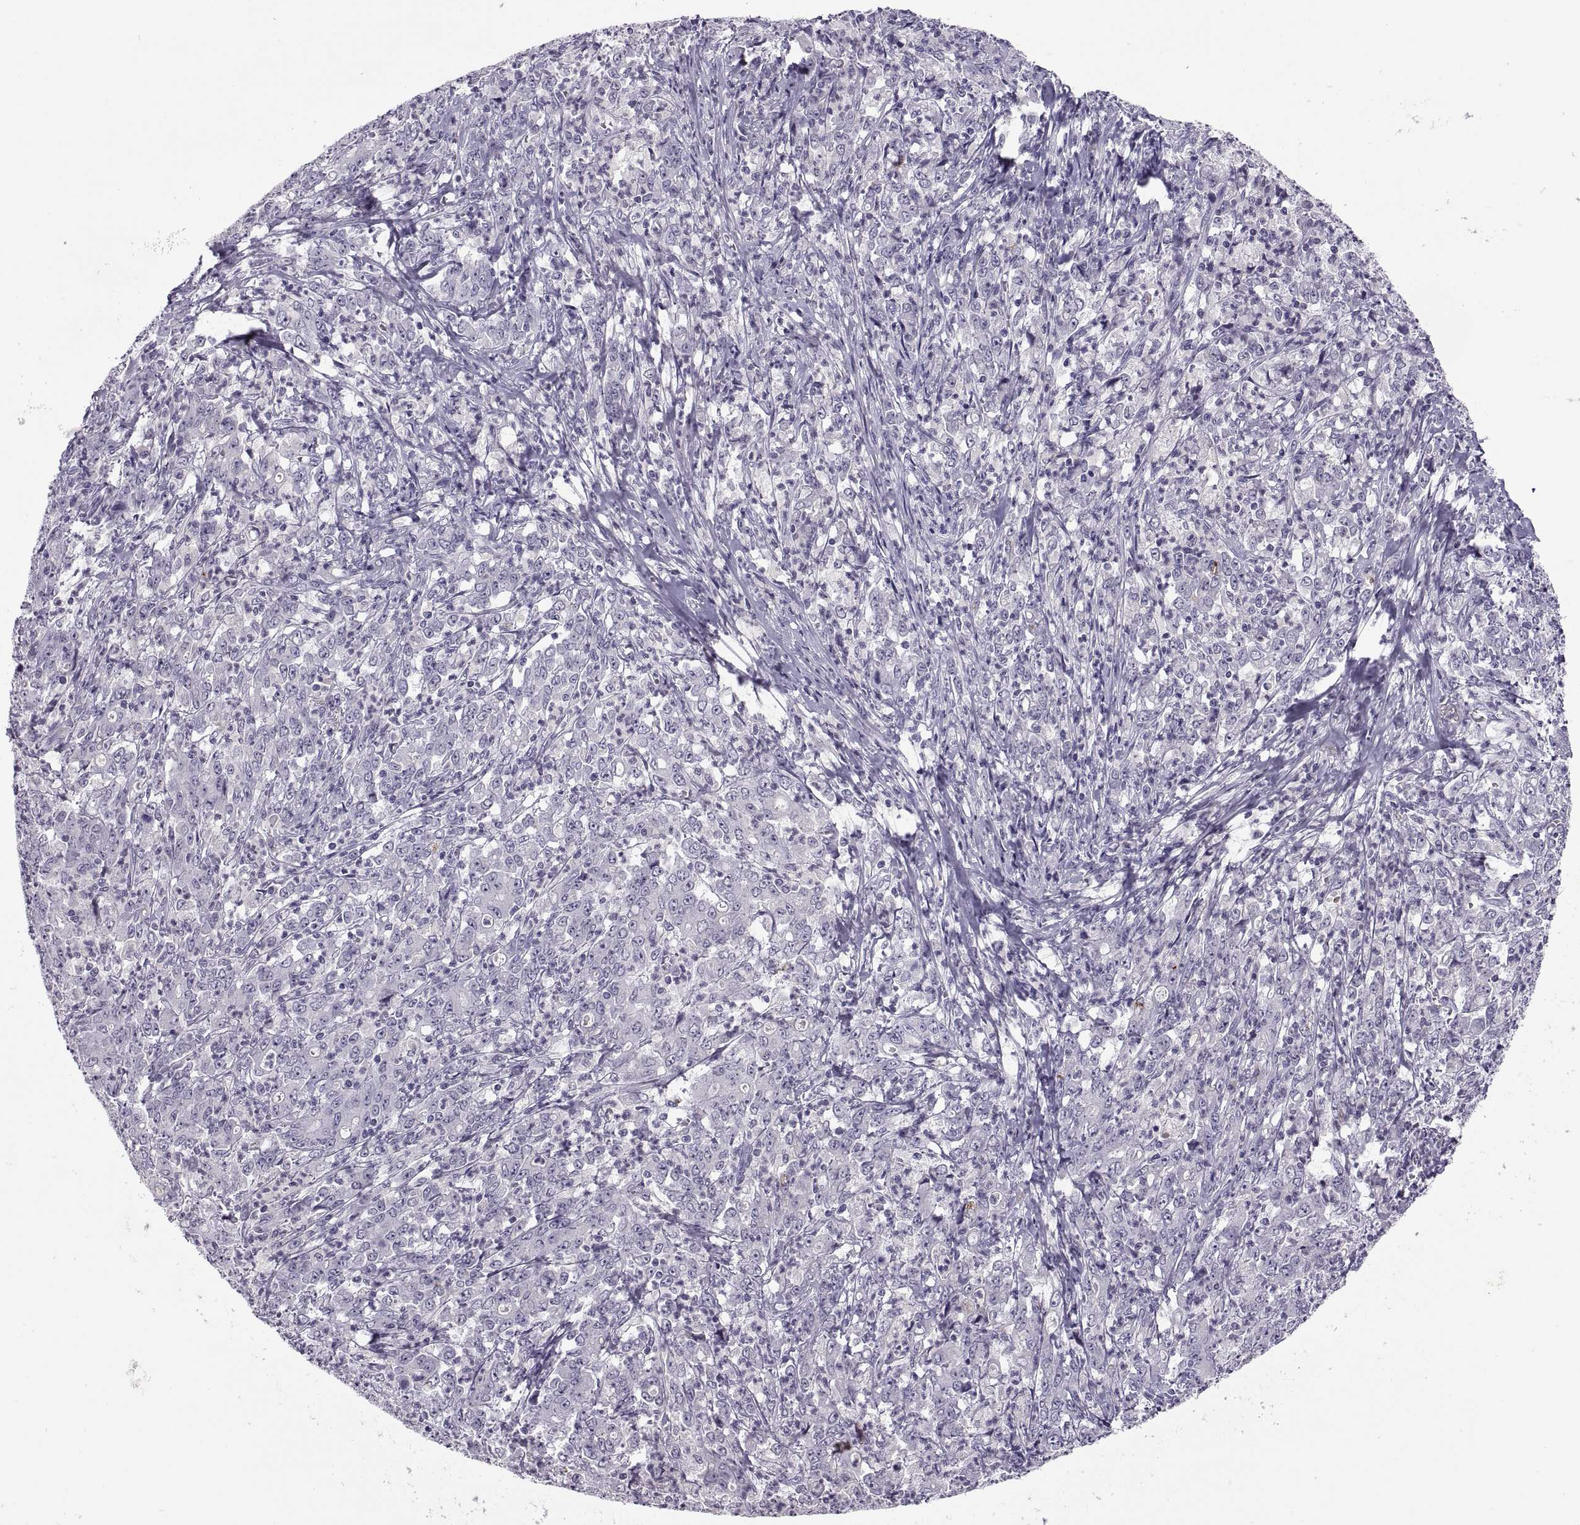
{"staining": {"intensity": "negative", "quantity": "none", "location": "none"}, "tissue": "stomach cancer", "cell_type": "Tumor cells", "image_type": "cancer", "snomed": [{"axis": "morphology", "description": "Adenocarcinoma, NOS"}, {"axis": "topography", "description": "Stomach, lower"}], "caption": "High magnification brightfield microscopy of adenocarcinoma (stomach) stained with DAB (3,3'-diaminobenzidine) (brown) and counterstained with hematoxylin (blue): tumor cells show no significant staining.", "gene": "CHCT1", "patient": {"sex": "female", "age": 71}}